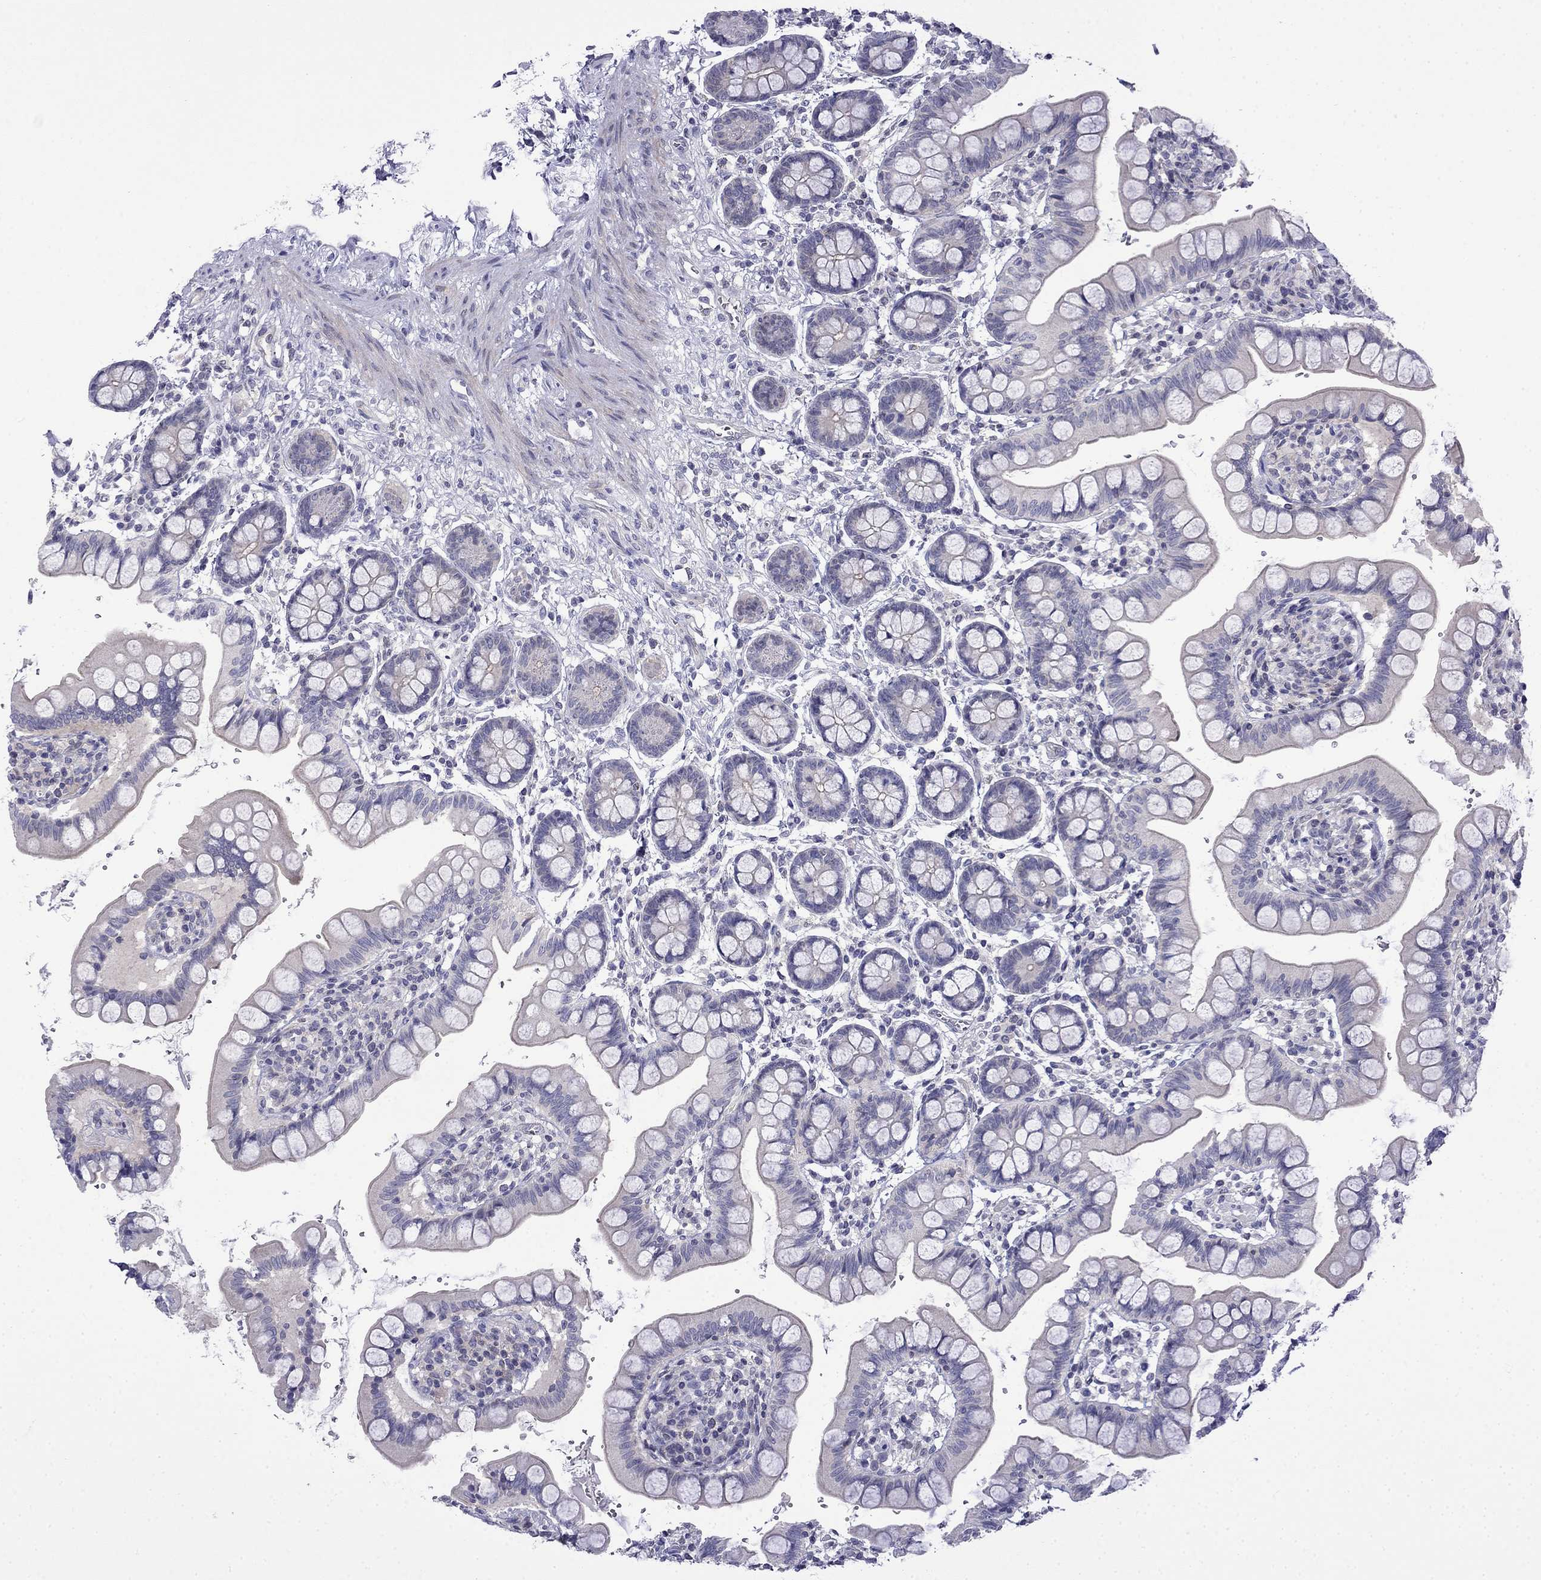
{"staining": {"intensity": "negative", "quantity": "none", "location": "none"}, "tissue": "small intestine", "cell_type": "Glandular cells", "image_type": "normal", "snomed": [{"axis": "morphology", "description": "Normal tissue, NOS"}, {"axis": "topography", "description": "Small intestine"}], "caption": "There is no significant positivity in glandular cells of small intestine. Nuclei are stained in blue.", "gene": "PRR18", "patient": {"sex": "female", "age": 56}}